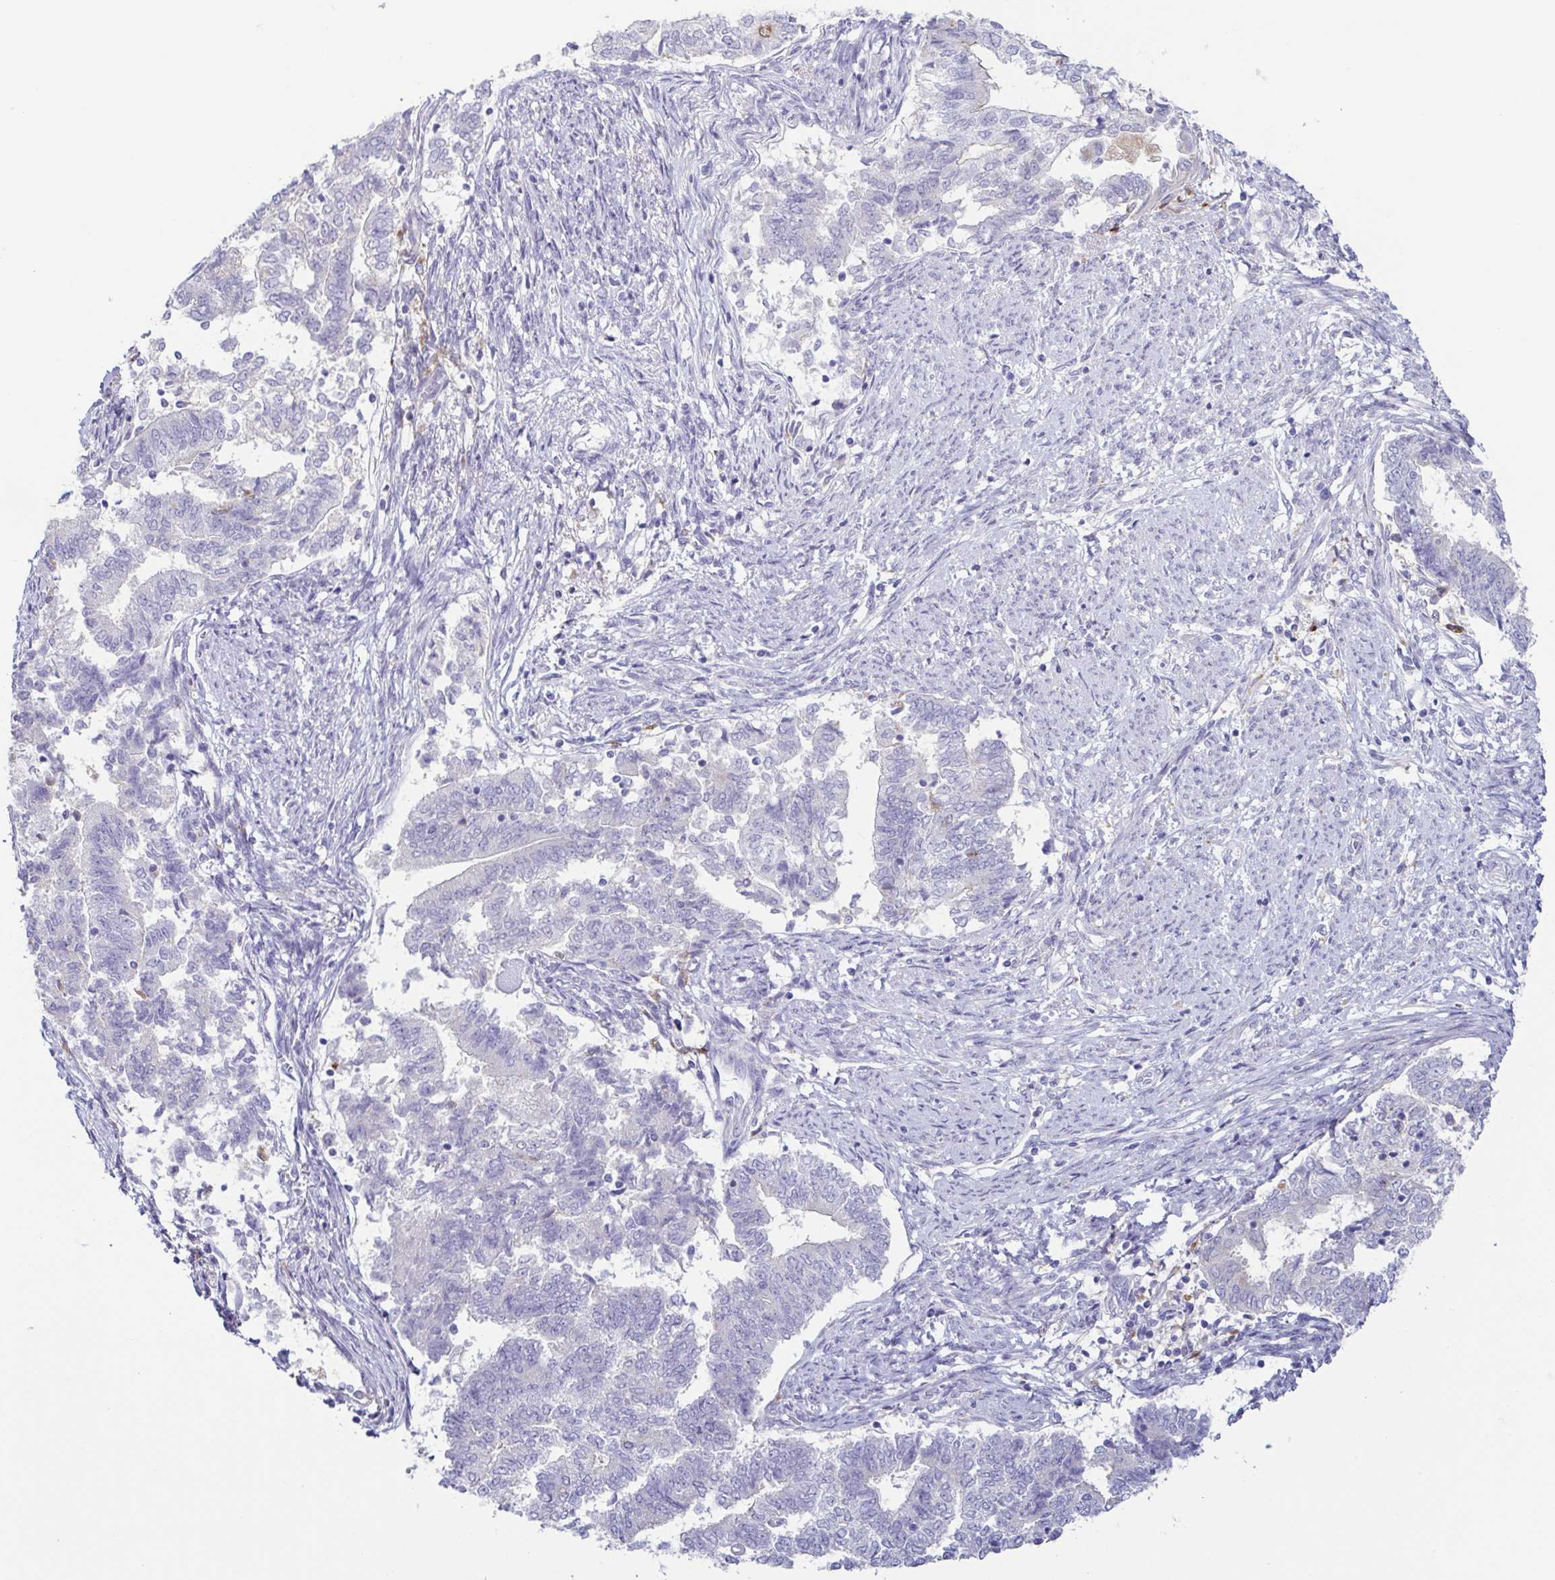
{"staining": {"intensity": "negative", "quantity": "none", "location": "none"}, "tissue": "endometrial cancer", "cell_type": "Tumor cells", "image_type": "cancer", "snomed": [{"axis": "morphology", "description": "Adenocarcinoma, NOS"}, {"axis": "topography", "description": "Endometrium"}], "caption": "Endometrial cancer stained for a protein using immunohistochemistry (IHC) displays no positivity tumor cells.", "gene": "ATP6V1G2", "patient": {"sex": "female", "age": 65}}